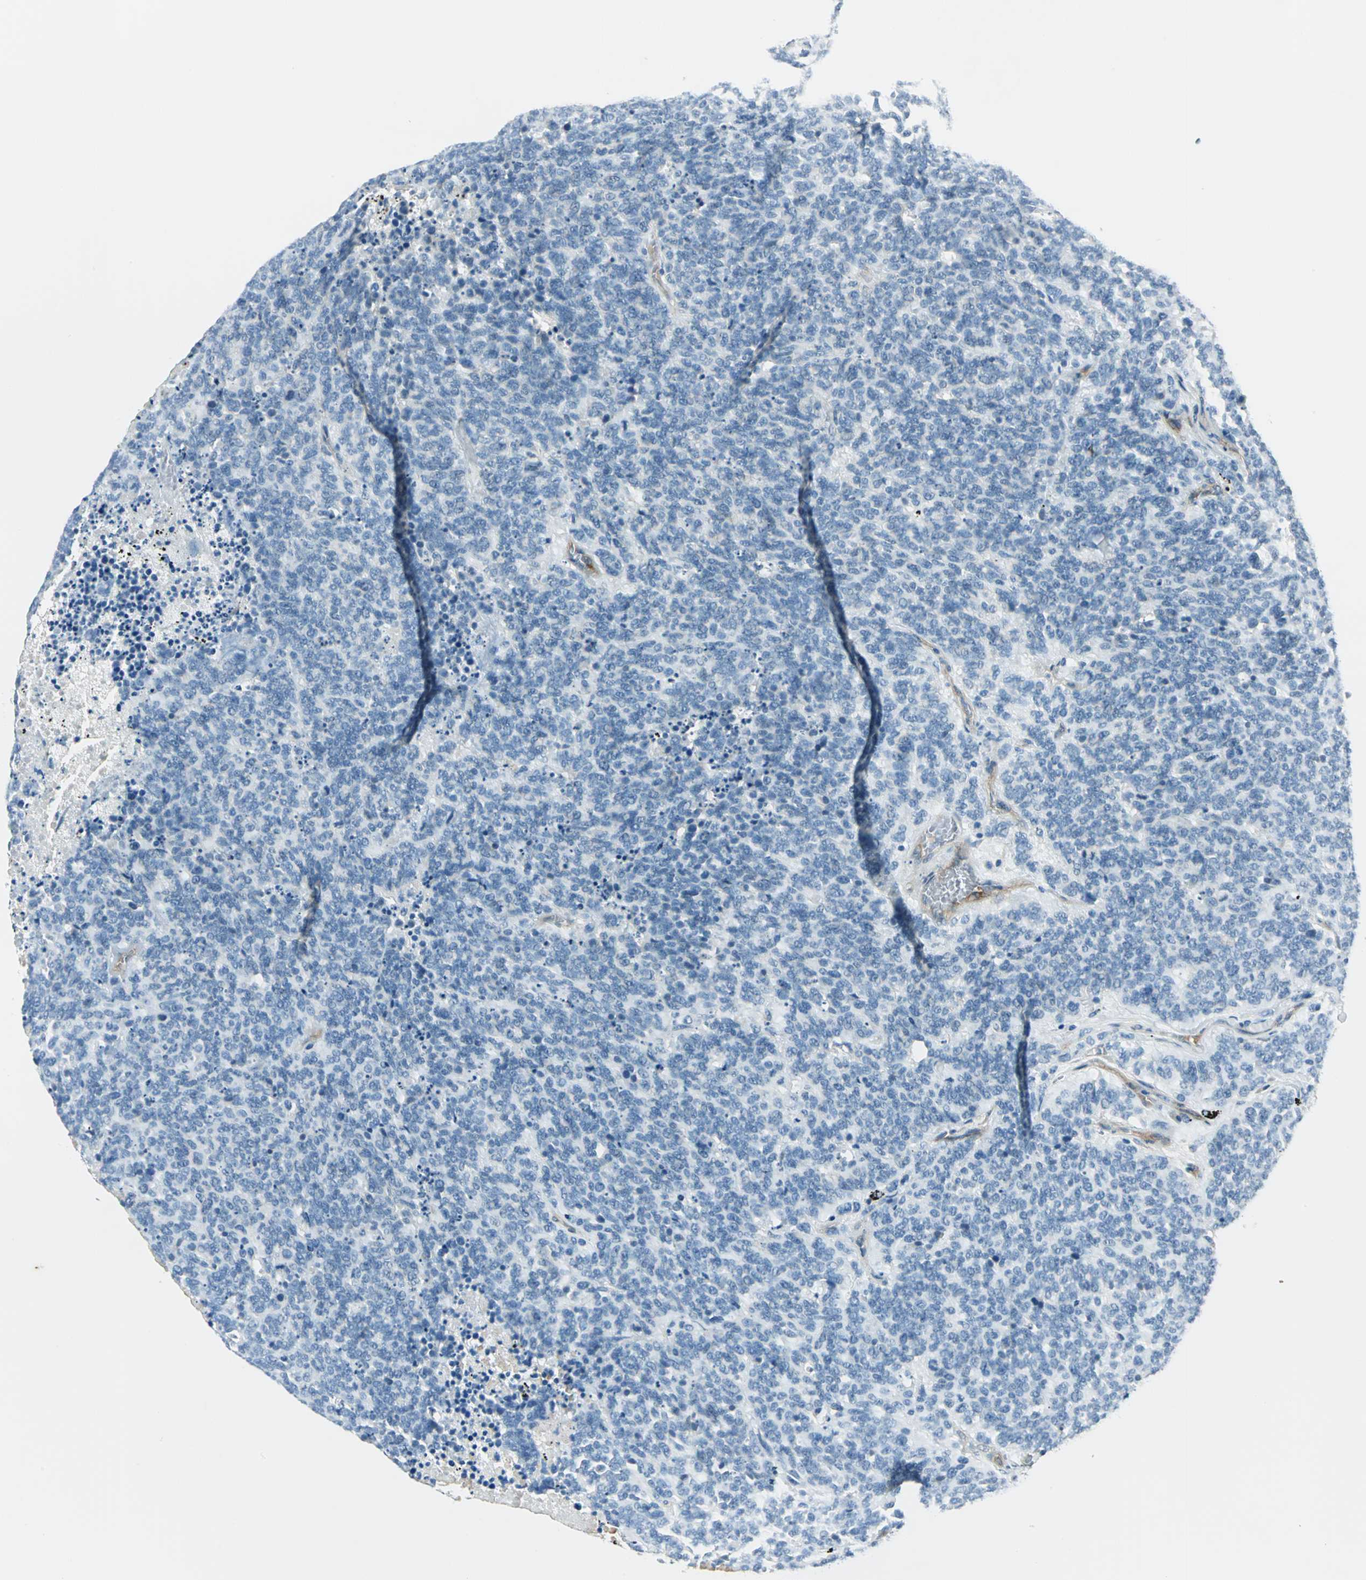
{"staining": {"intensity": "negative", "quantity": "none", "location": "none"}, "tissue": "lung cancer", "cell_type": "Tumor cells", "image_type": "cancer", "snomed": [{"axis": "morphology", "description": "Neoplasm, malignant, NOS"}, {"axis": "topography", "description": "Lung"}], "caption": "High power microscopy photomicrograph of an IHC histopathology image of neoplasm (malignant) (lung), revealing no significant positivity in tumor cells.", "gene": "CDC42EP1", "patient": {"sex": "female", "age": 58}}